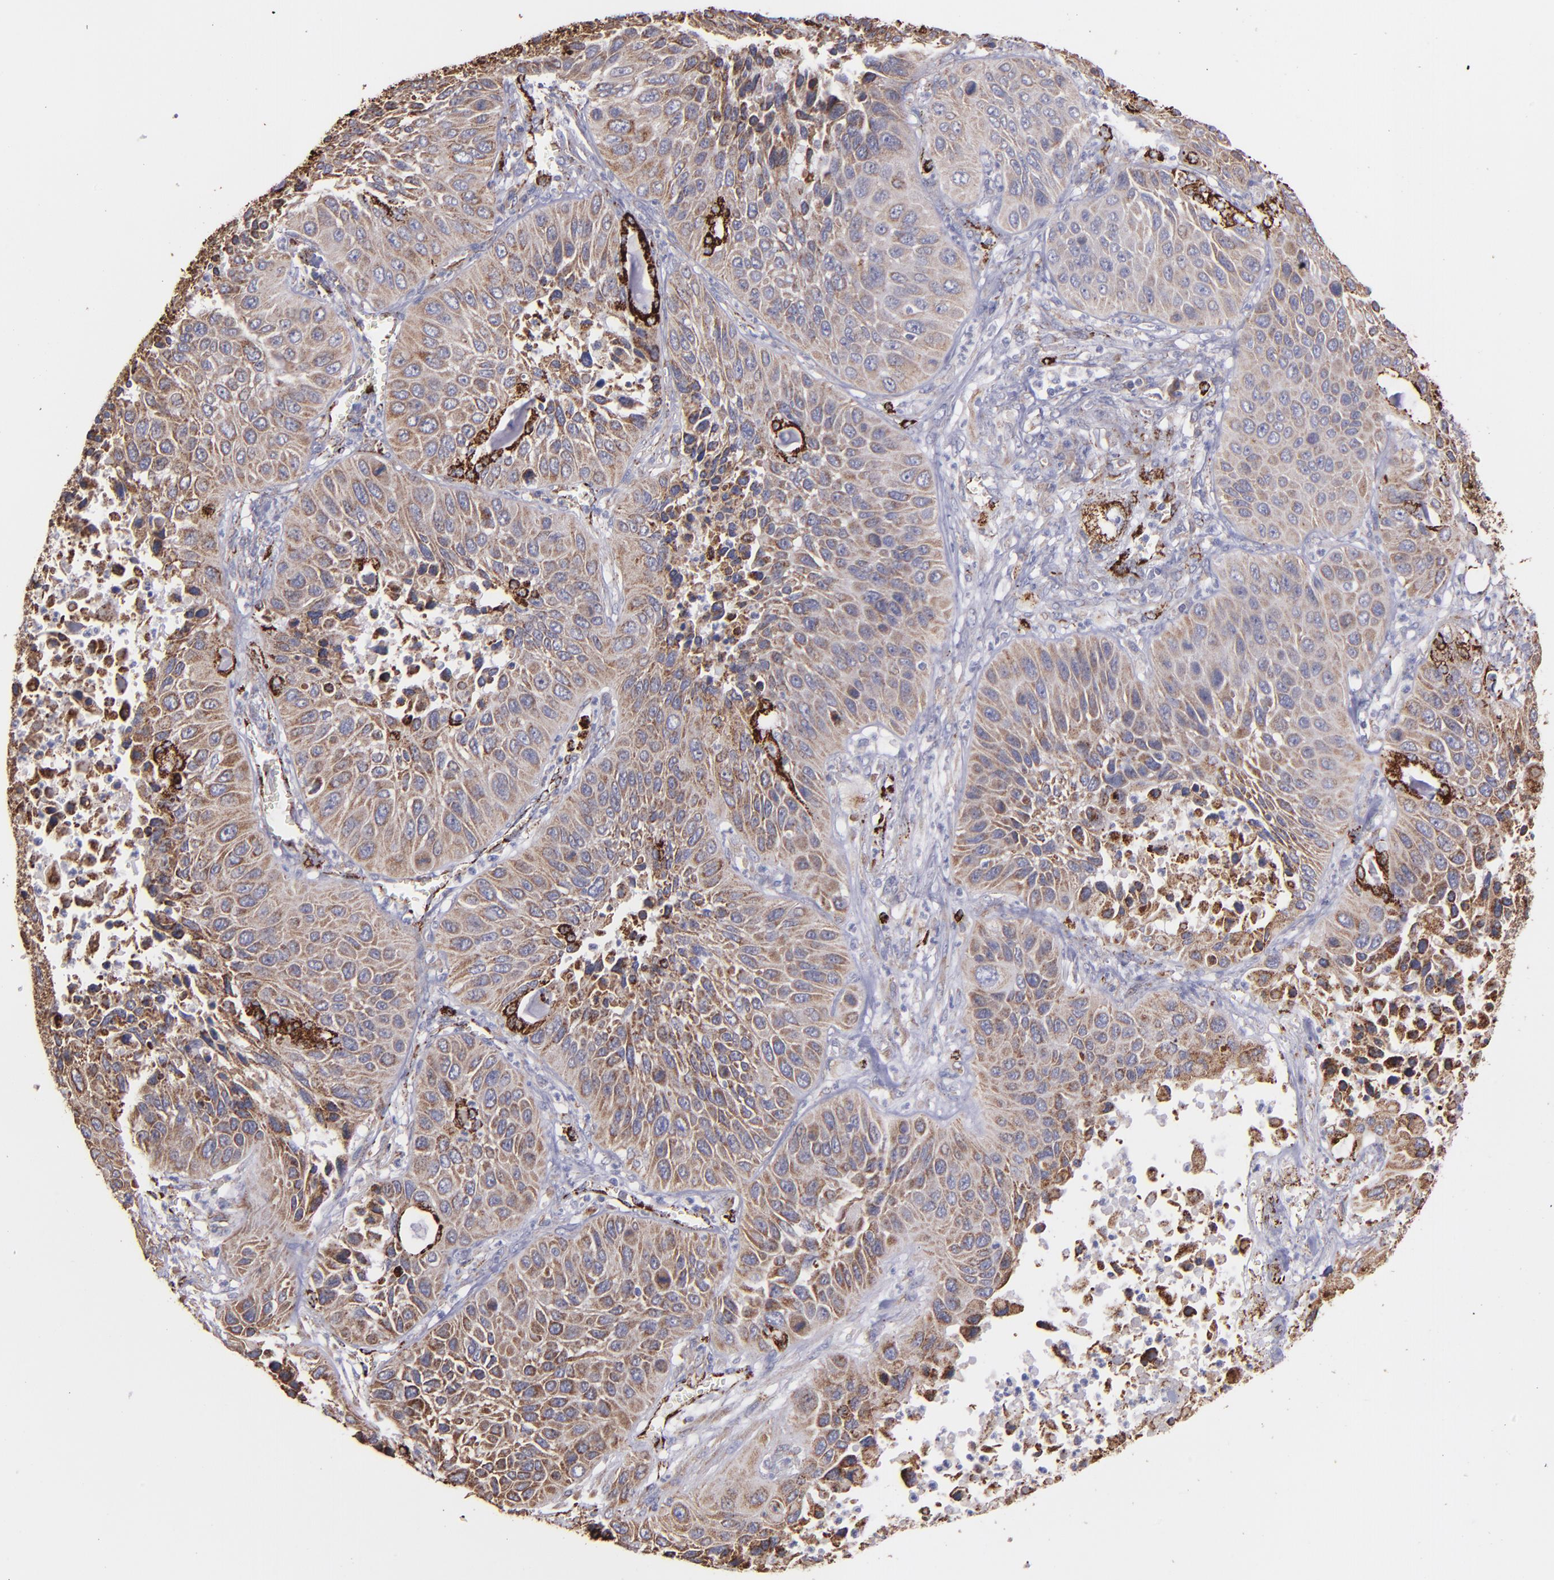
{"staining": {"intensity": "weak", "quantity": ">75%", "location": "cytoplasmic/membranous"}, "tissue": "lung cancer", "cell_type": "Tumor cells", "image_type": "cancer", "snomed": [{"axis": "morphology", "description": "Squamous cell carcinoma, NOS"}, {"axis": "topography", "description": "Lung"}], "caption": "An image of human lung squamous cell carcinoma stained for a protein reveals weak cytoplasmic/membranous brown staining in tumor cells. The protein of interest is stained brown, and the nuclei are stained in blue (DAB (3,3'-diaminobenzidine) IHC with brightfield microscopy, high magnification).", "gene": "MAOB", "patient": {"sex": "female", "age": 76}}